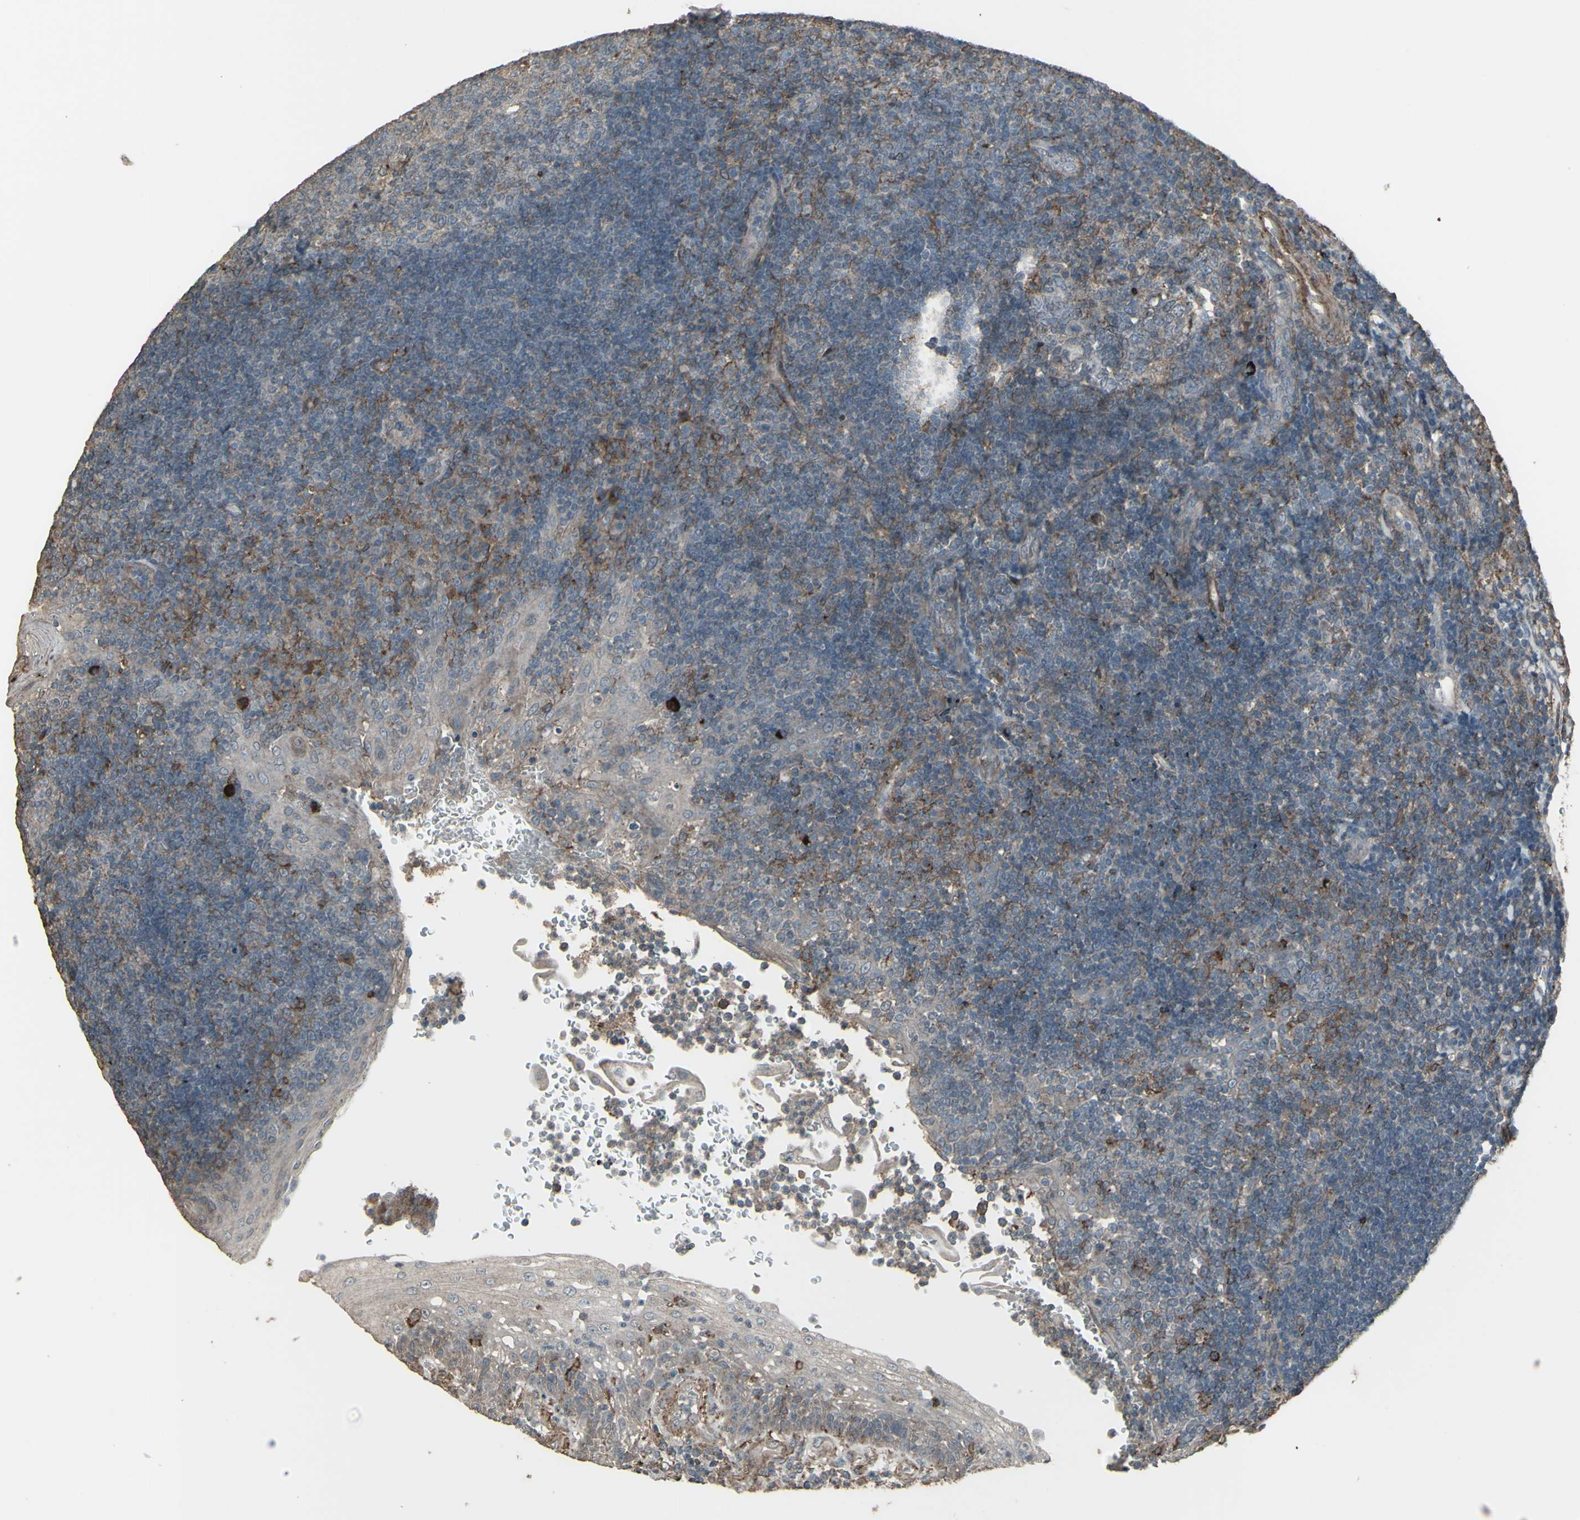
{"staining": {"intensity": "negative", "quantity": "none", "location": "none"}, "tissue": "tonsil", "cell_type": "Germinal center cells", "image_type": "normal", "snomed": [{"axis": "morphology", "description": "Normal tissue, NOS"}, {"axis": "topography", "description": "Tonsil"}], "caption": "Immunohistochemistry of normal human tonsil demonstrates no expression in germinal center cells. Nuclei are stained in blue.", "gene": "SMO", "patient": {"sex": "female", "age": 40}}